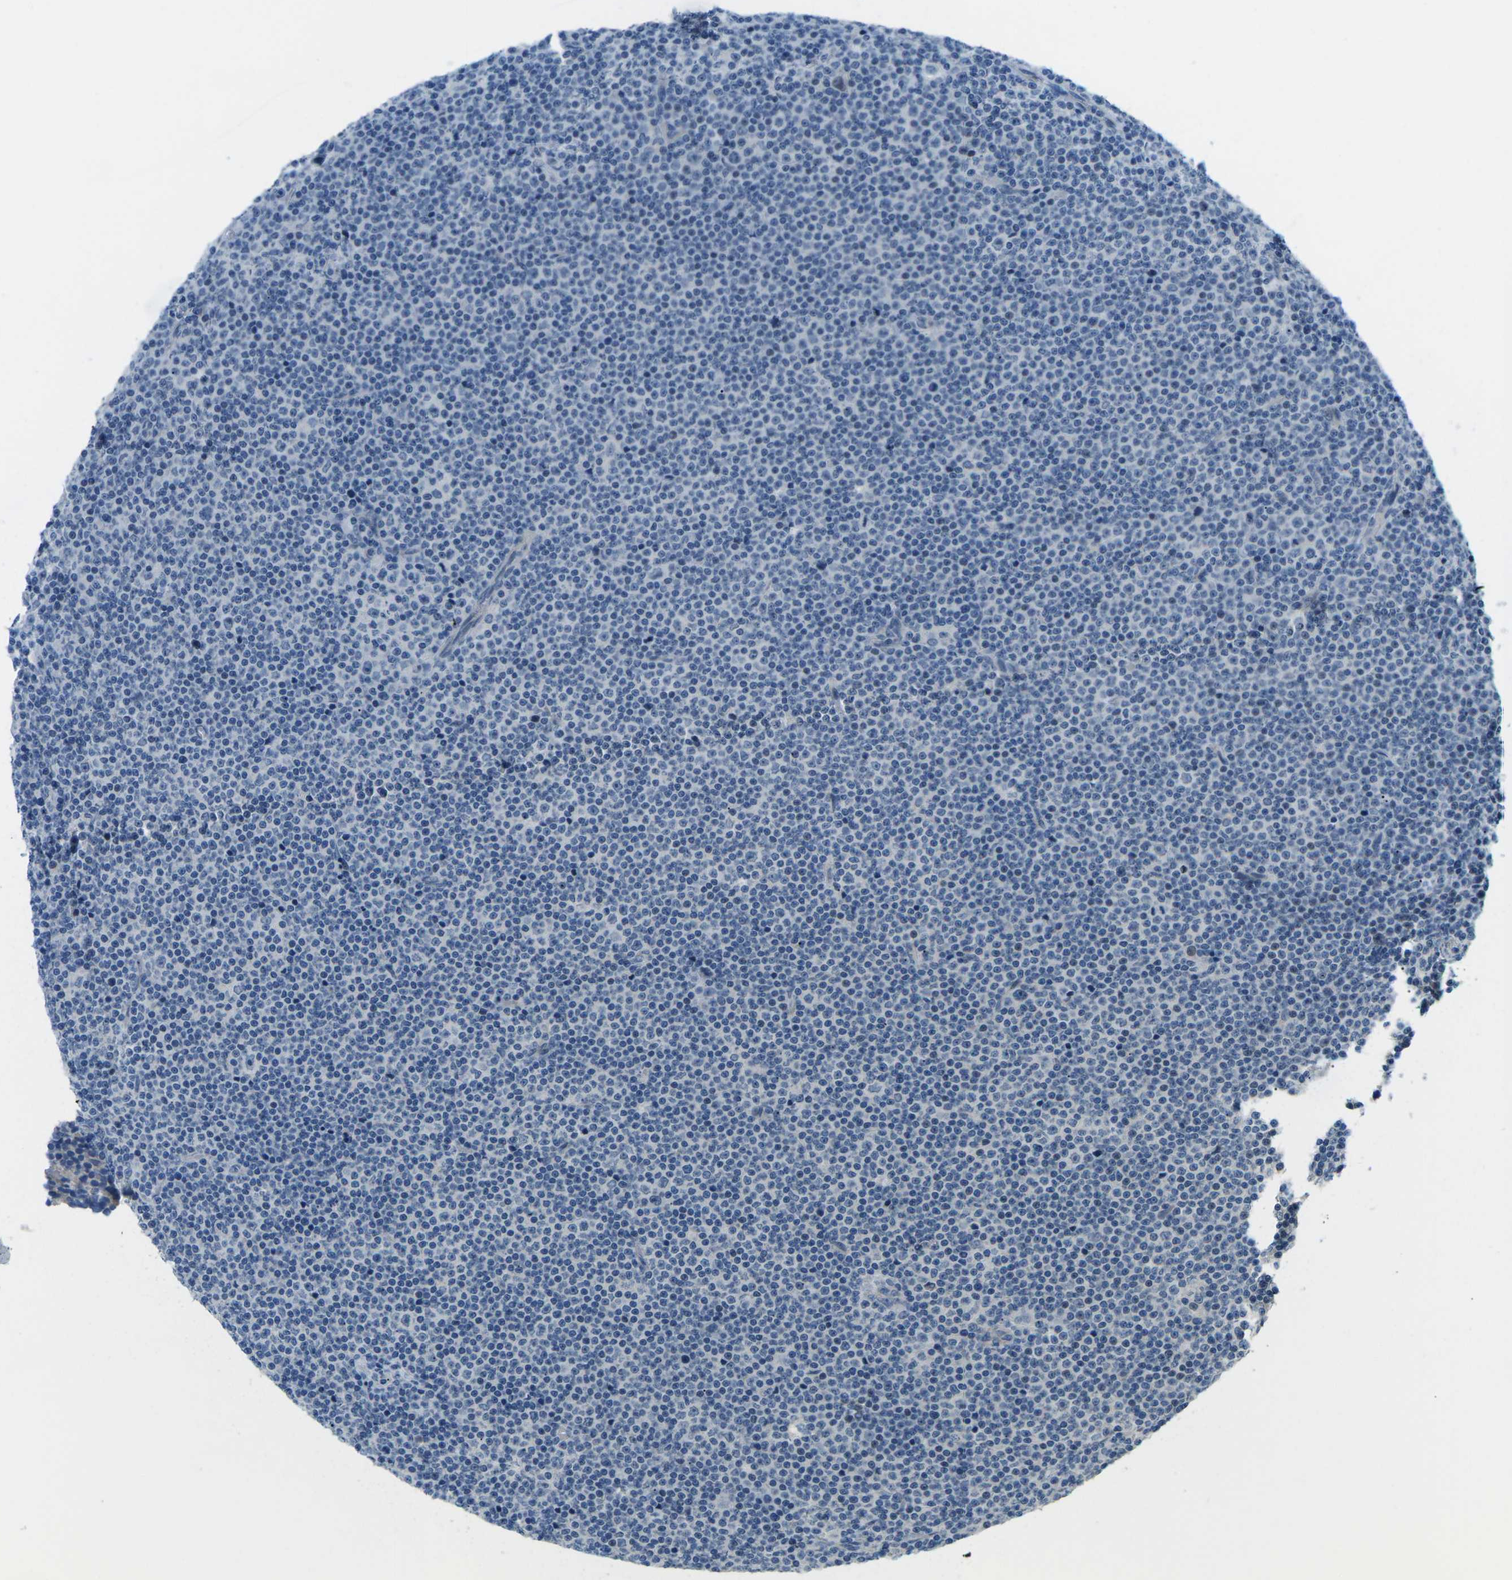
{"staining": {"intensity": "negative", "quantity": "none", "location": "none"}, "tissue": "lymphoma", "cell_type": "Tumor cells", "image_type": "cancer", "snomed": [{"axis": "morphology", "description": "Malignant lymphoma, non-Hodgkin's type, Low grade"}, {"axis": "topography", "description": "Lymph node"}], "caption": "DAB (3,3'-diaminobenzidine) immunohistochemical staining of lymphoma displays no significant positivity in tumor cells. Brightfield microscopy of immunohistochemistry stained with DAB (brown) and hematoxylin (blue), captured at high magnification.", "gene": "CTNND1", "patient": {"sex": "female", "age": 67}}